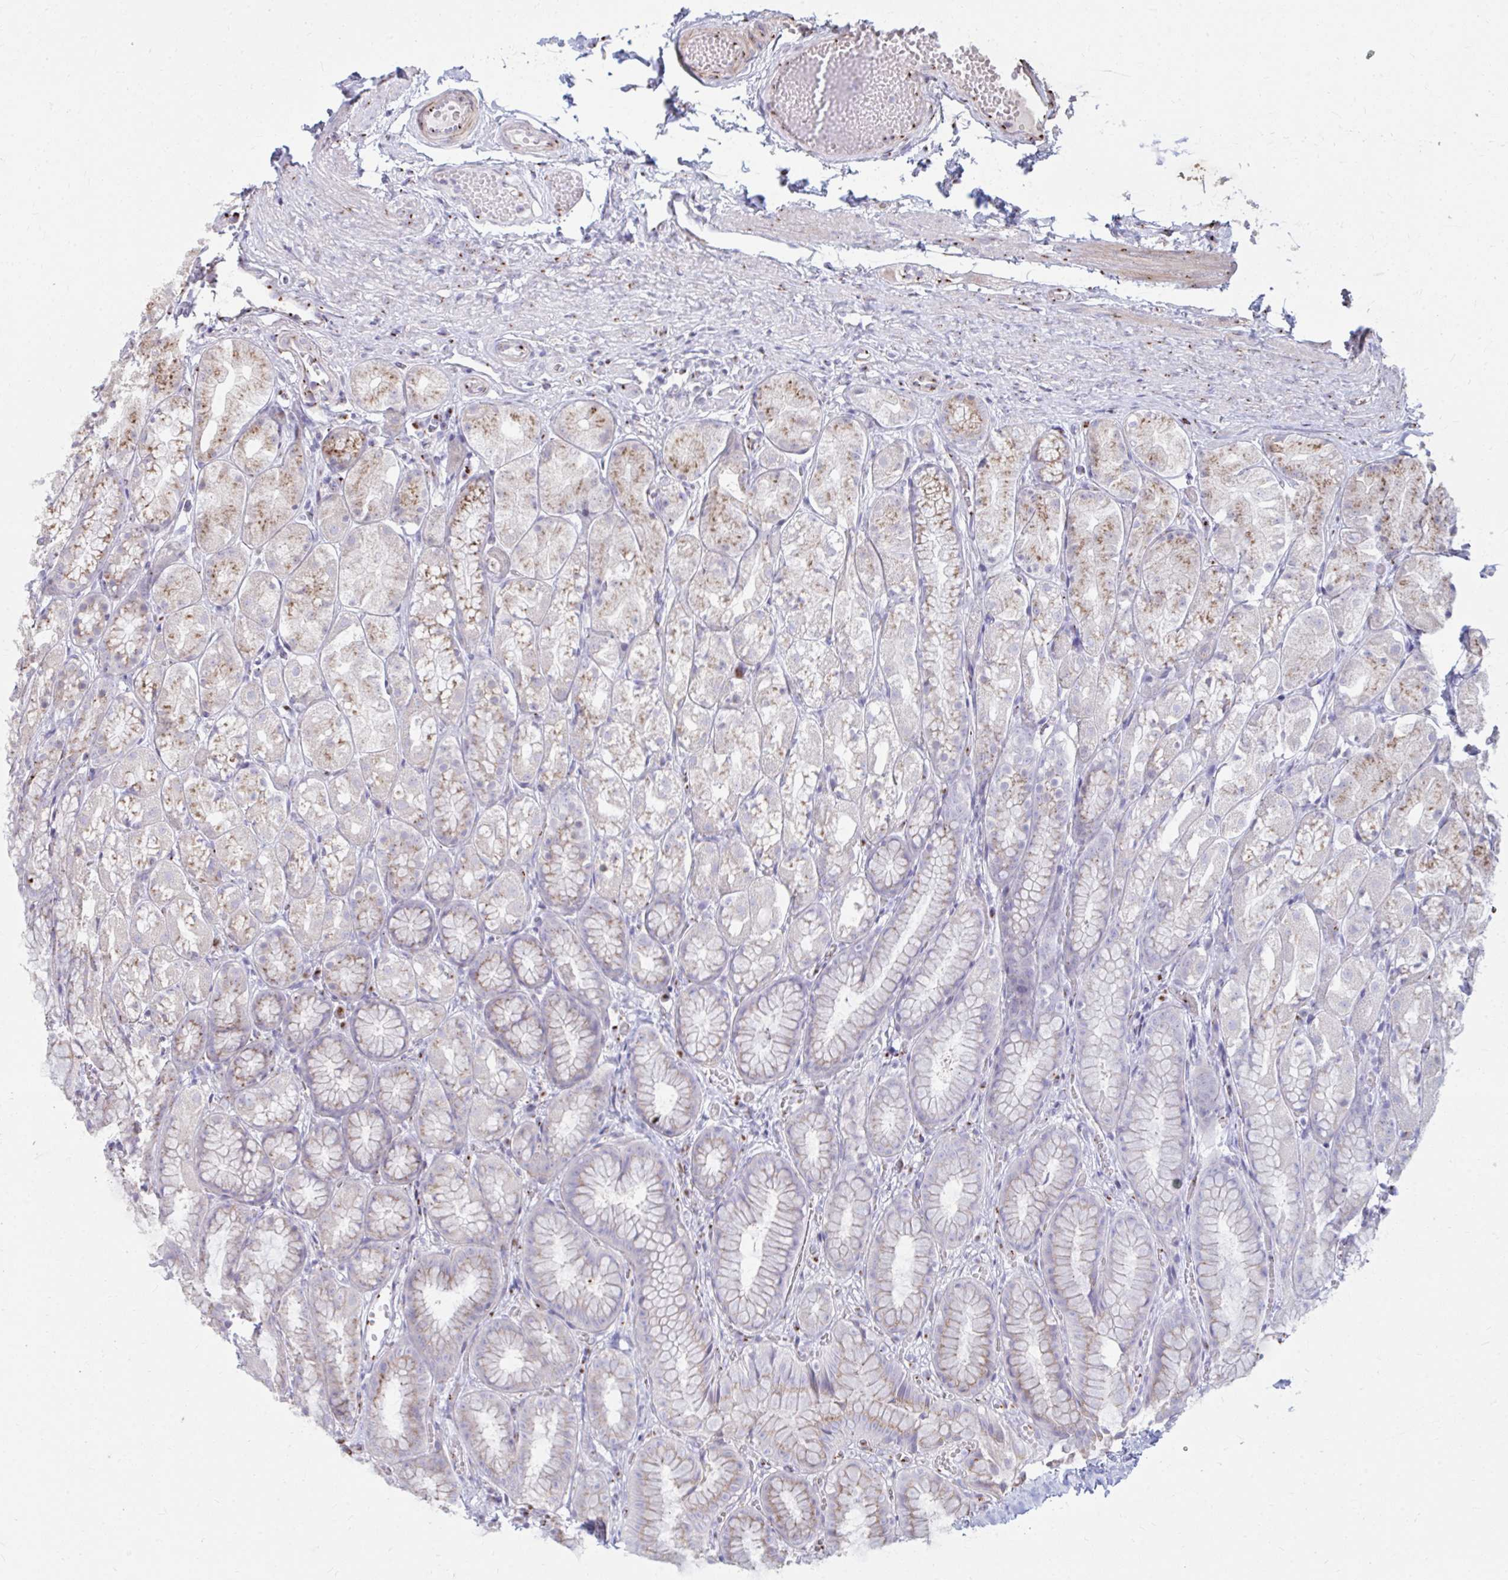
{"staining": {"intensity": "moderate", "quantity": "25%-75%", "location": "cytoplasmic/membranous"}, "tissue": "stomach", "cell_type": "Glandular cells", "image_type": "normal", "snomed": [{"axis": "morphology", "description": "Normal tissue, NOS"}, {"axis": "topography", "description": "Stomach"}], "caption": "A medium amount of moderate cytoplasmic/membranous expression is identified in about 25%-75% of glandular cells in unremarkable stomach. (IHC, brightfield microscopy, high magnification).", "gene": "RAB6A", "patient": {"sex": "male", "age": 70}}